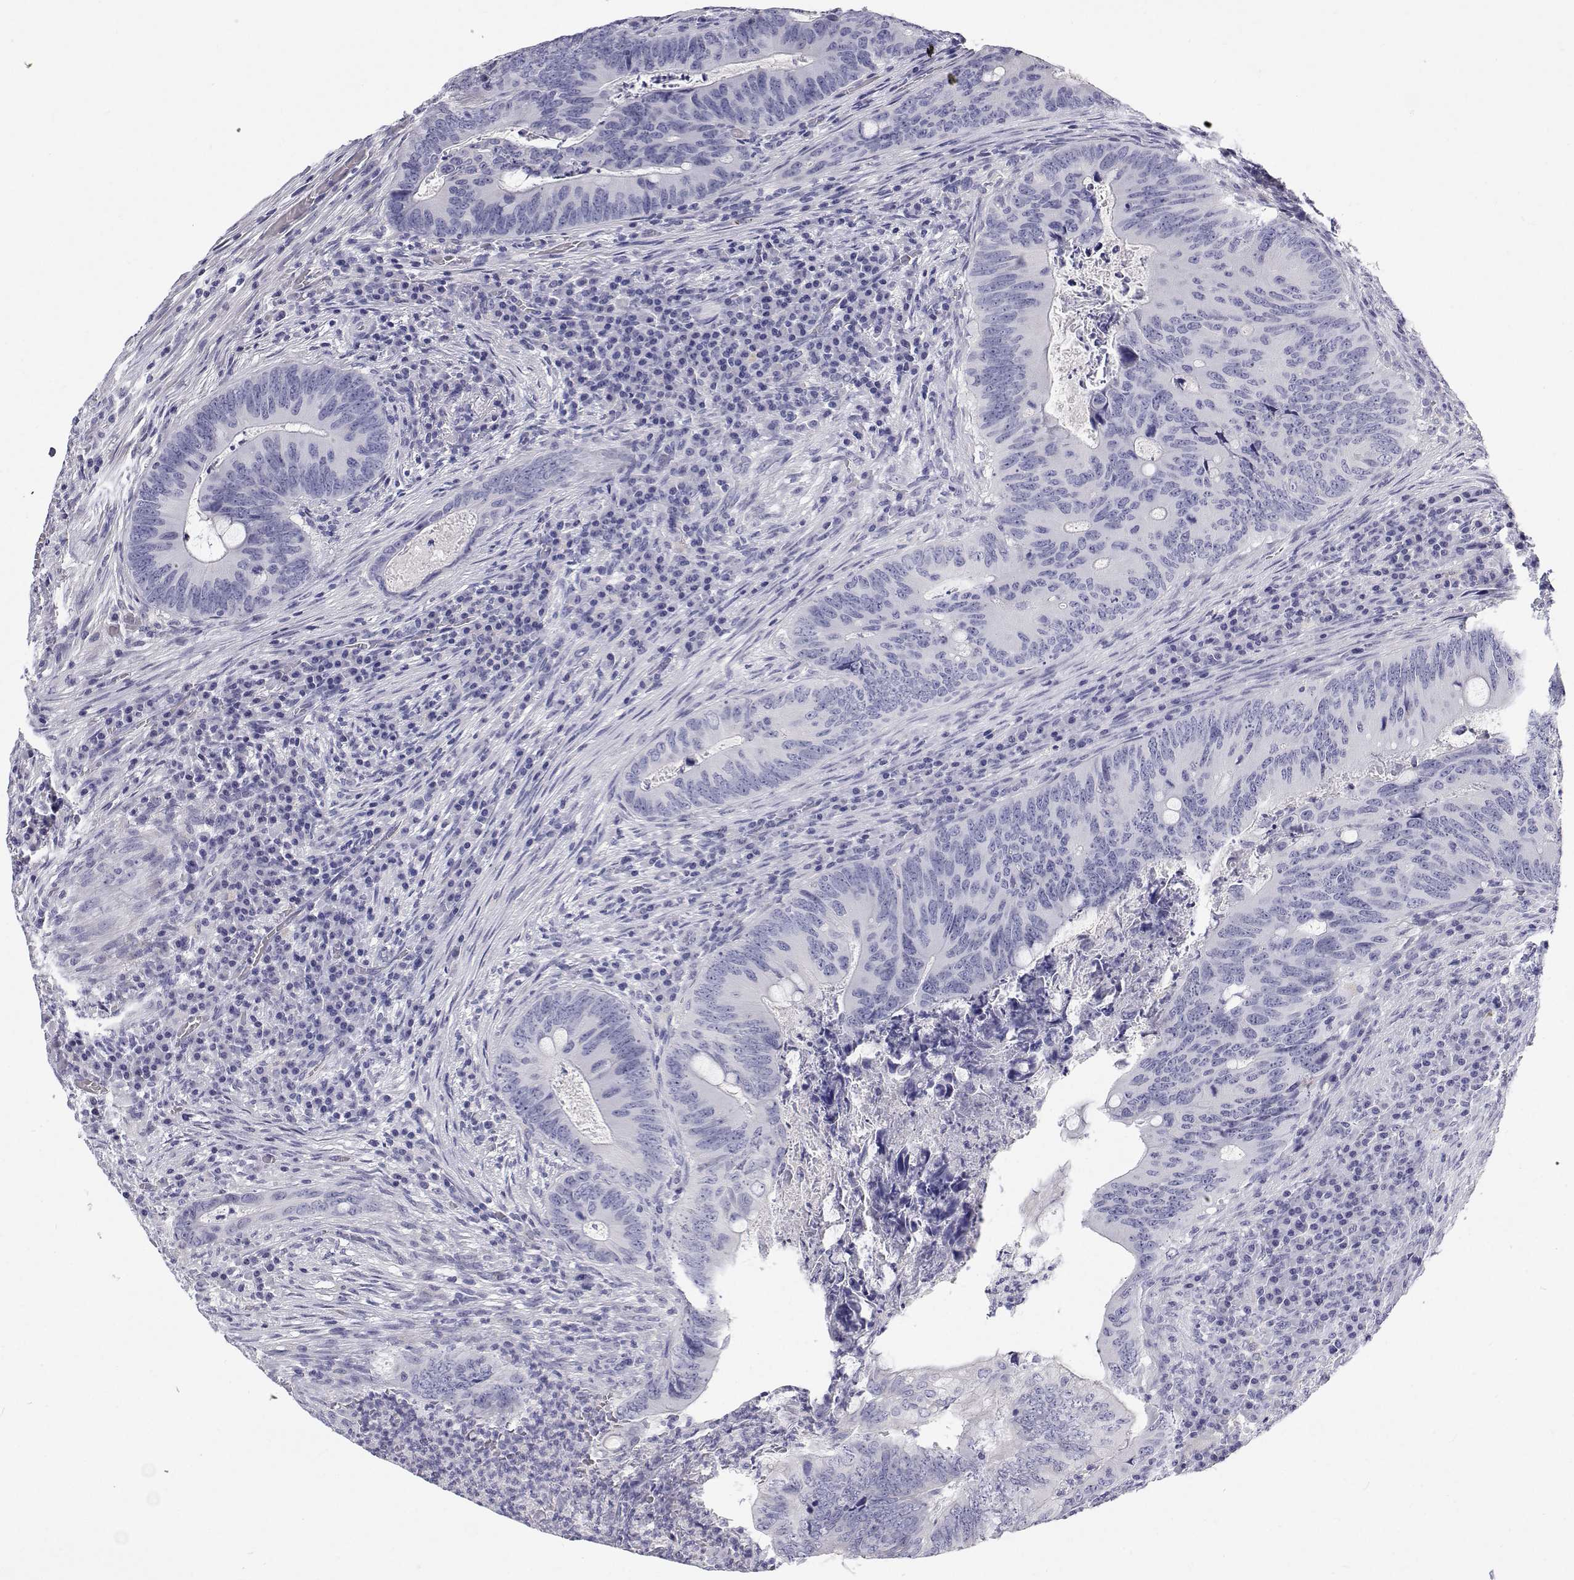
{"staining": {"intensity": "negative", "quantity": "none", "location": "none"}, "tissue": "colorectal cancer", "cell_type": "Tumor cells", "image_type": "cancer", "snomed": [{"axis": "morphology", "description": "Adenocarcinoma, NOS"}, {"axis": "topography", "description": "Colon"}], "caption": "DAB (3,3'-diaminobenzidine) immunohistochemical staining of human colorectal cancer reveals no significant staining in tumor cells.", "gene": "NCR2", "patient": {"sex": "female", "age": 74}}